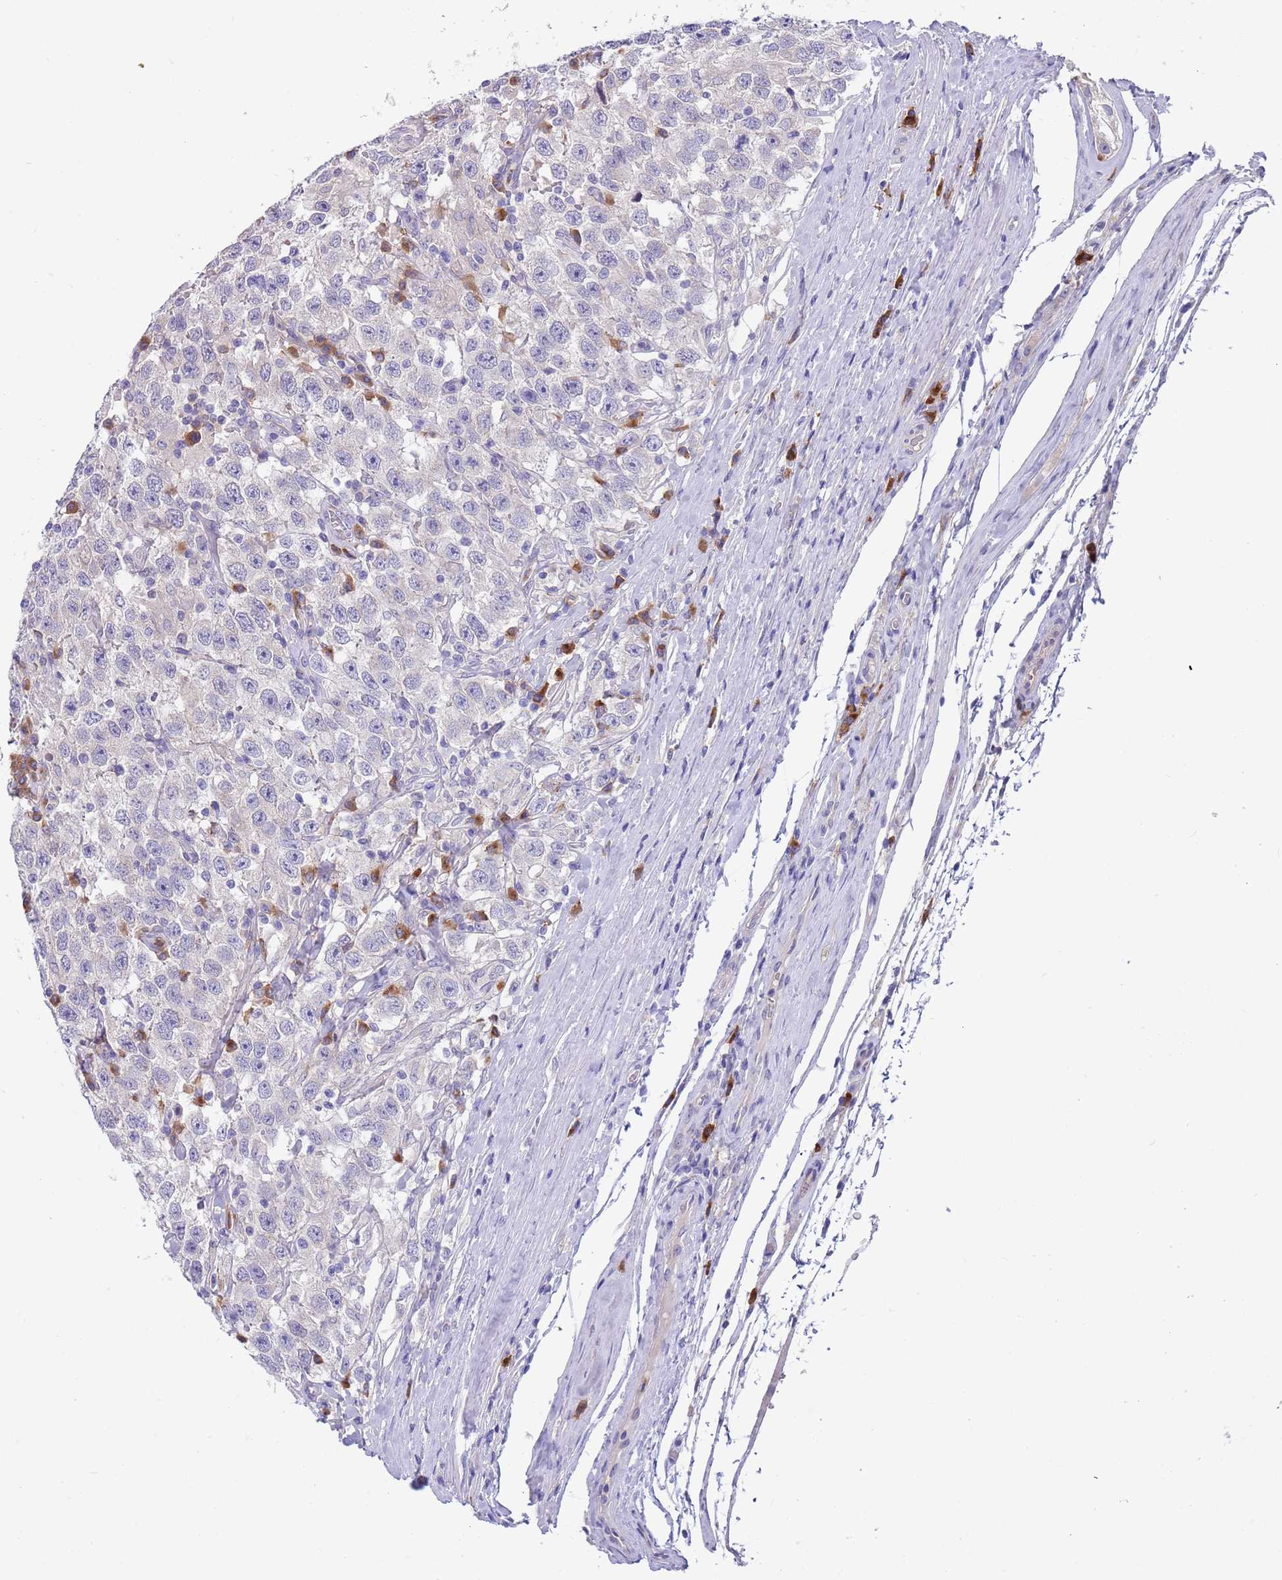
{"staining": {"intensity": "negative", "quantity": "none", "location": "none"}, "tissue": "testis cancer", "cell_type": "Tumor cells", "image_type": "cancer", "snomed": [{"axis": "morphology", "description": "Seminoma, NOS"}, {"axis": "topography", "description": "Testis"}], "caption": "An image of seminoma (testis) stained for a protein reveals no brown staining in tumor cells. (Brightfield microscopy of DAB (3,3'-diaminobenzidine) immunohistochemistry (IHC) at high magnification).", "gene": "TYW1", "patient": {"sex": "male", "age": 41}}